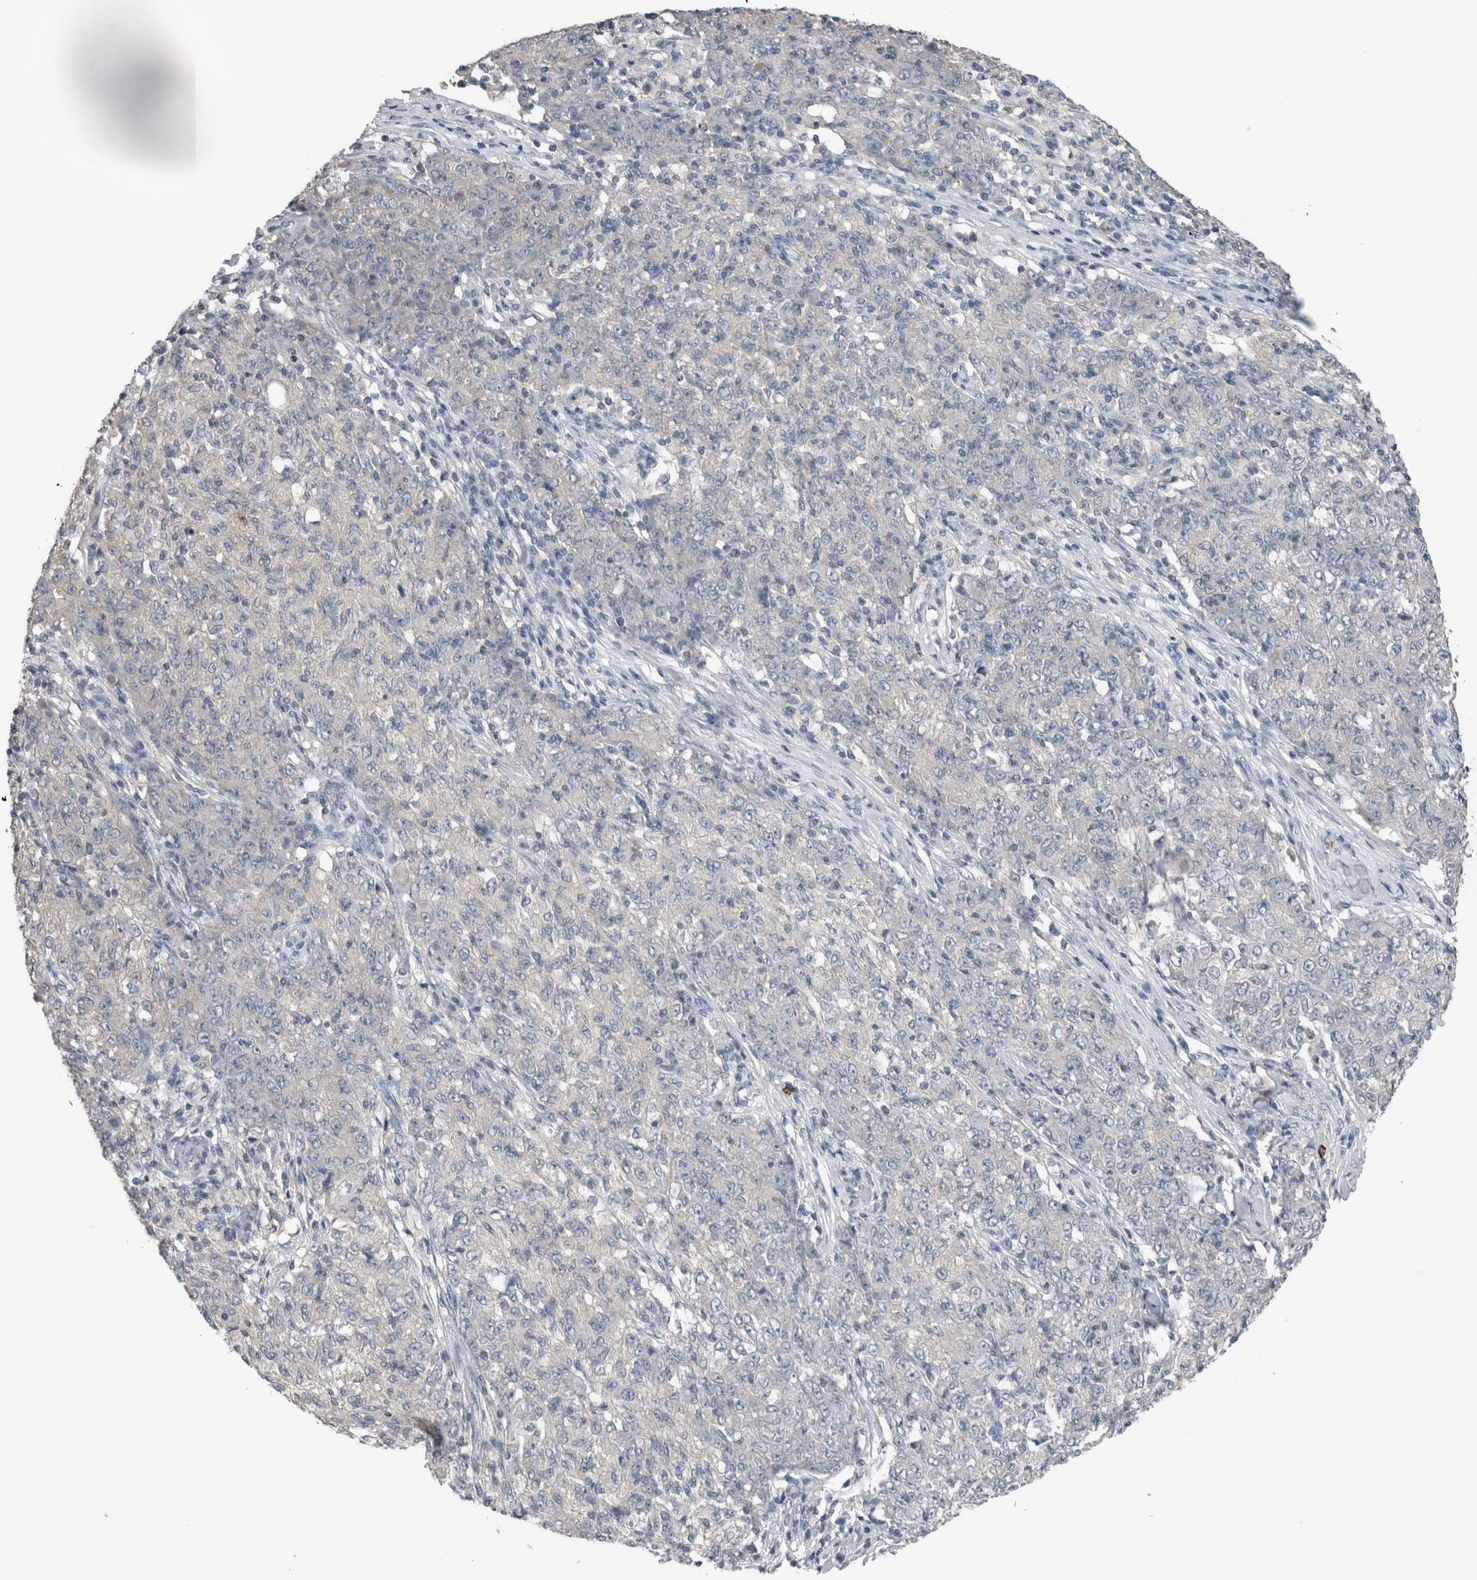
{"staining": {"intensity": "negative", "quantity": "none", "location": "none"}, "tissue": "ovarian cancer", "cell_type": "Tumor cells", "image_type": "cancer", "snomed": [{"axis": "morphology", "description": "Carcinoma, endometroid"}, {"axis": "topography", "description": "Ovary"}], "caption": "Immunohistochemistry (IHC) image of human ovarian cancer stained for a protein (brown), which shows no positivity in tumor cells. The staining was performed using DAB to visualize the protein expression in brown, while the nuclei were stained in blue with hematoxylin (Magnification: 20x).", "gene": "CRNN", "patient": {"sex": "female", "age": 42}}